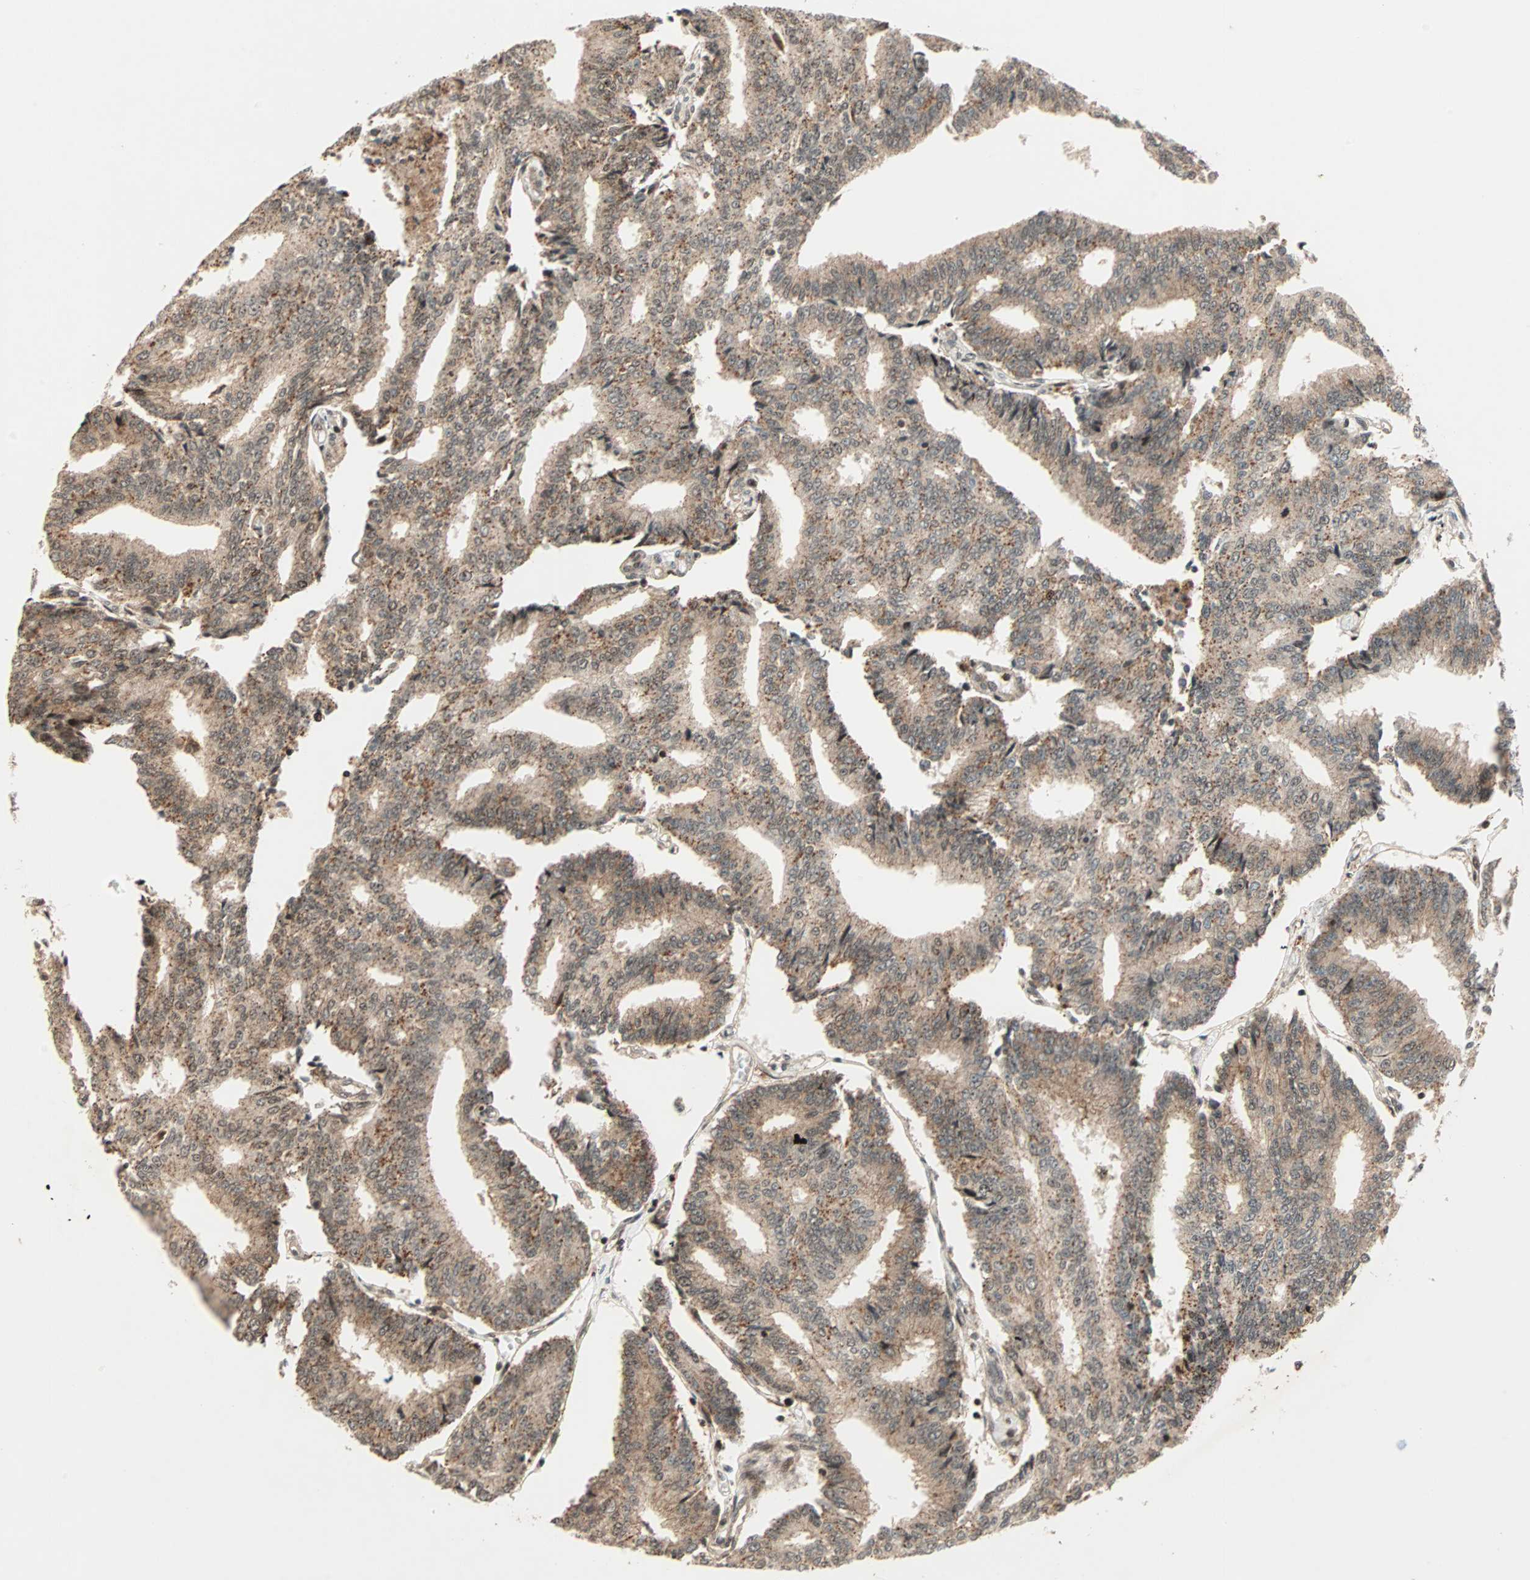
{"staining": {"intensity": "moderate", "quantity": ">75%", "location": "cytoplasmic/membranous,nuclear"}, "tissue": "prostate cancer", "cell_type": "Tumor cells", "image_type": "cancer", "snomed": [{"axis": "morphology", "description": "Adenocarcinoma, High grade"}, {"axis": "topography", "description": "Prostate"}], "caption": "A high-resolution image shows immunohistochemistry staining of prostate cancer, which displays moderate cytoplasmic/membranous and nuclear positivity in about >75% of tumor cells.", "gene": "ZBED9", "patient": {"sex": "male", "age": 55}}